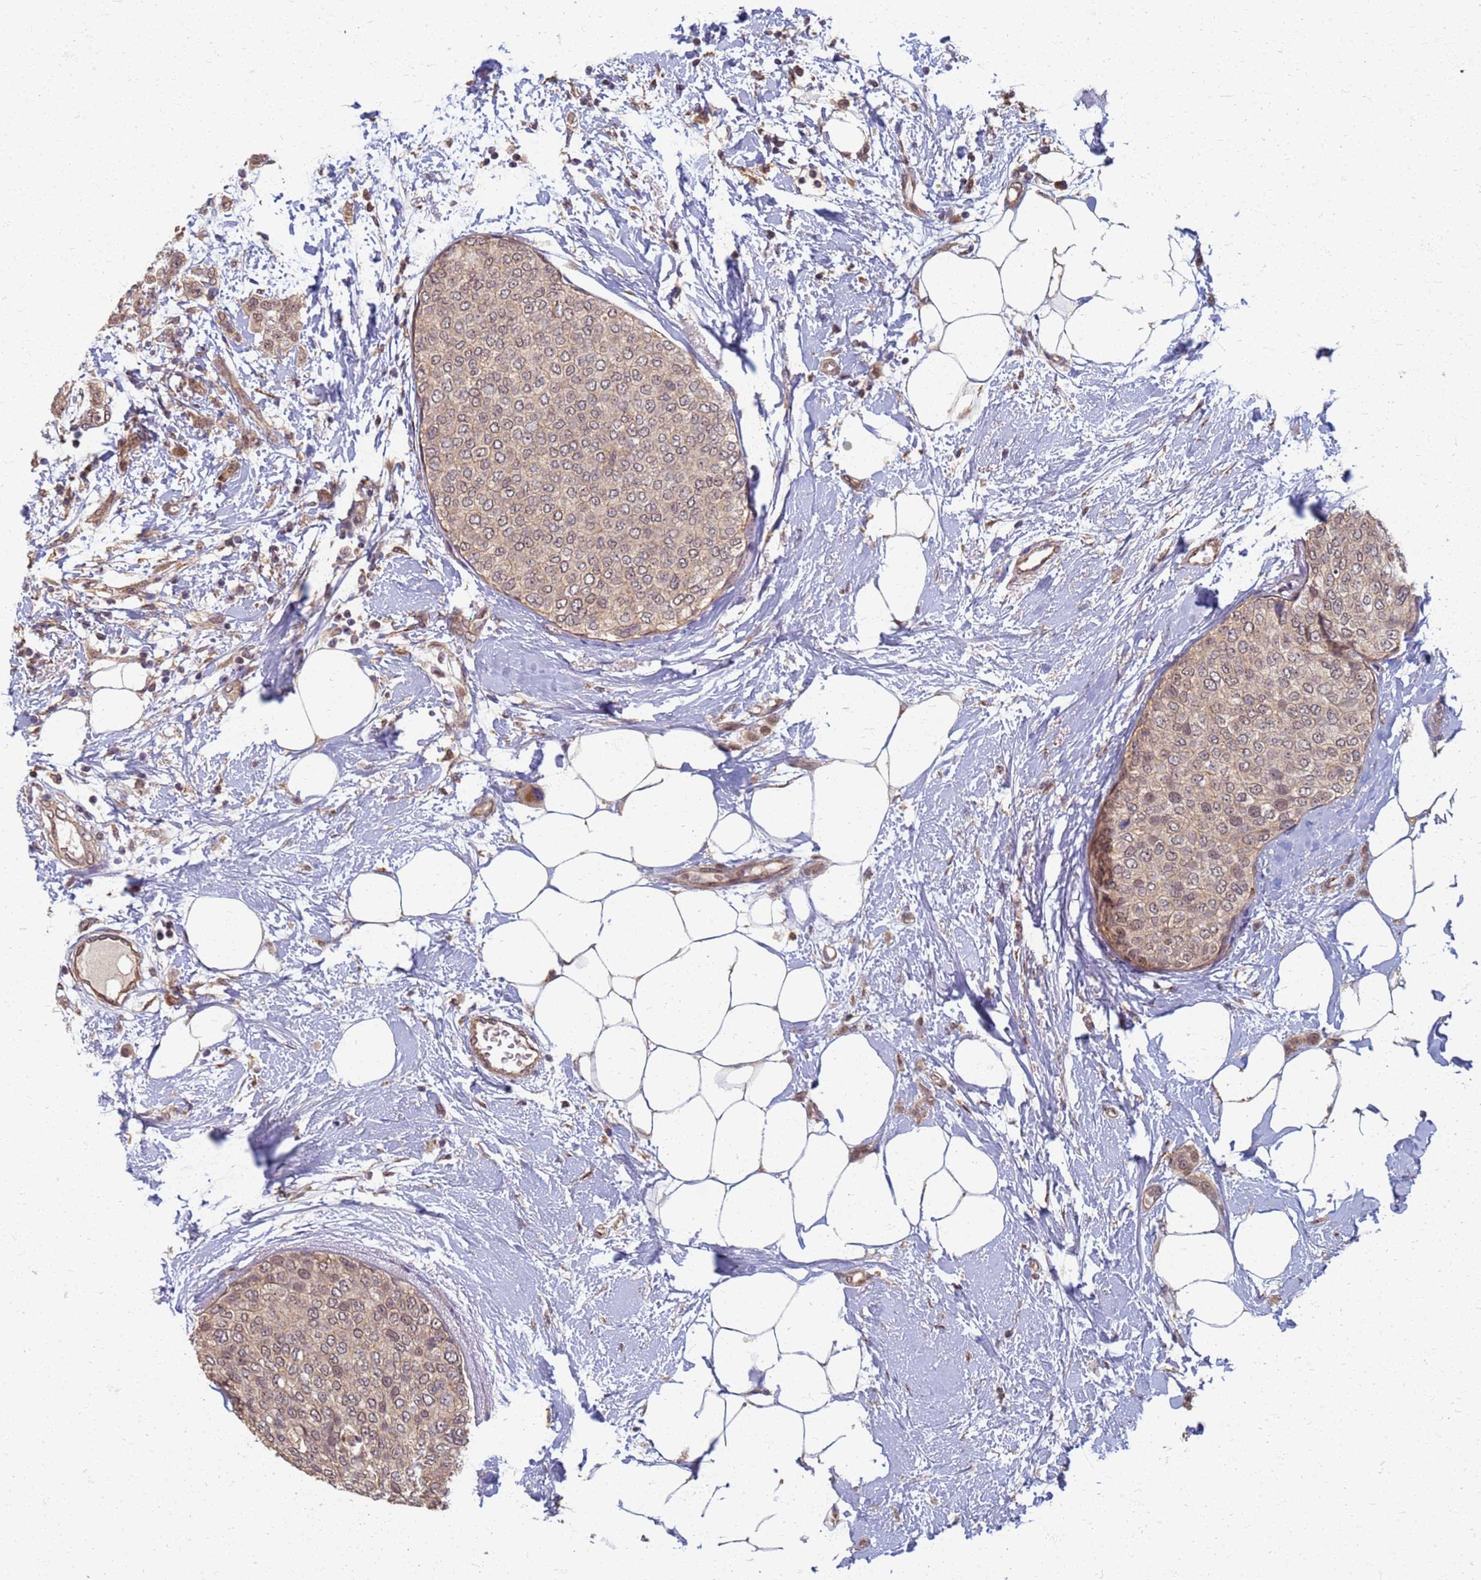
{"staining": {"intensity": "weak", "quantity": ">75%", "location": "cytoplasmic/membranous"}, "tissue": "breast cancer", "cell_type": "Tumor cells", "image_type": "cancer", "snomed": [{"axis": "morphology", "description": "Duct carcinoma"}, {"axis": "topography", "description": "Breast"}], "caption": "DAB (3,3'-diaminobenzidine) immunohistochemical staining of human breast cancer (intraductal carcinoma) shows weak cytoplasmic/membranous protein positivity in approximately >75% of tumor cells. (DAB (3,3'-diaminobenzidine) IHC with brightfield microscopy, high magnification).", "gene": "ITGB4", "patient": {"sex": "female", "age": 72}}